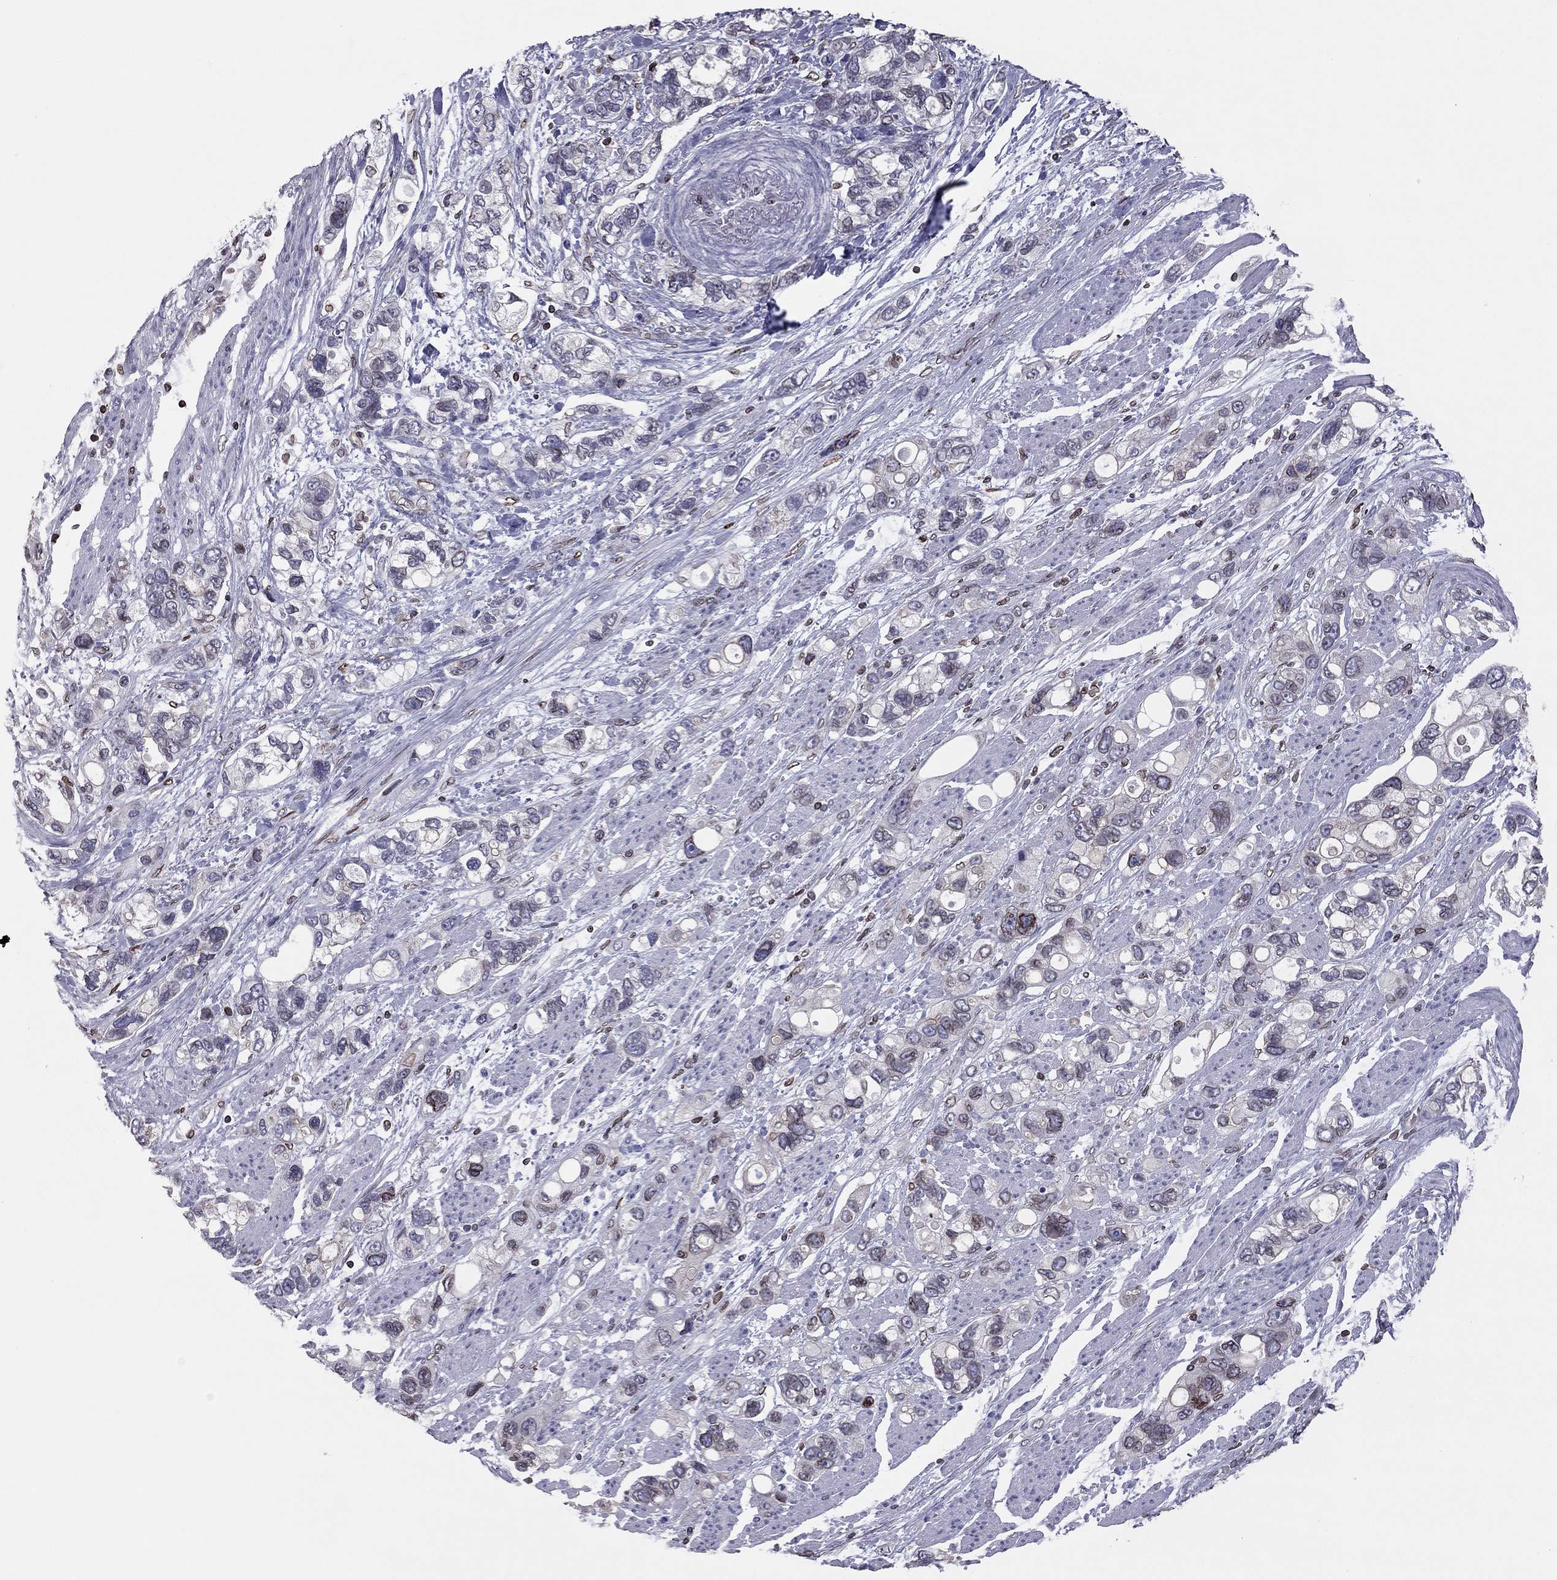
{"staining": {"intensity": "weak", "quantity": "25%-75%", "location": "cytoplasmic/membranous,nuclear"}, "tissue": "stomach cancer", "cell_type": "Tumor cells", "image_type": "cancer", "snomed": [{"axis": "morphology", "description": "Adenocarcinoma, NOS"}, {"axis": "topography", "description": "Stomach, upper"}], "caption": "Stomach adenocarcinoma stained with IHC displays weak cytoplasmic/membranous and nuclear positivity in approximately 25%-75% of tumor cells.", "gene": "ESPL1", "patient": {"sex": "female", "age": 81}}